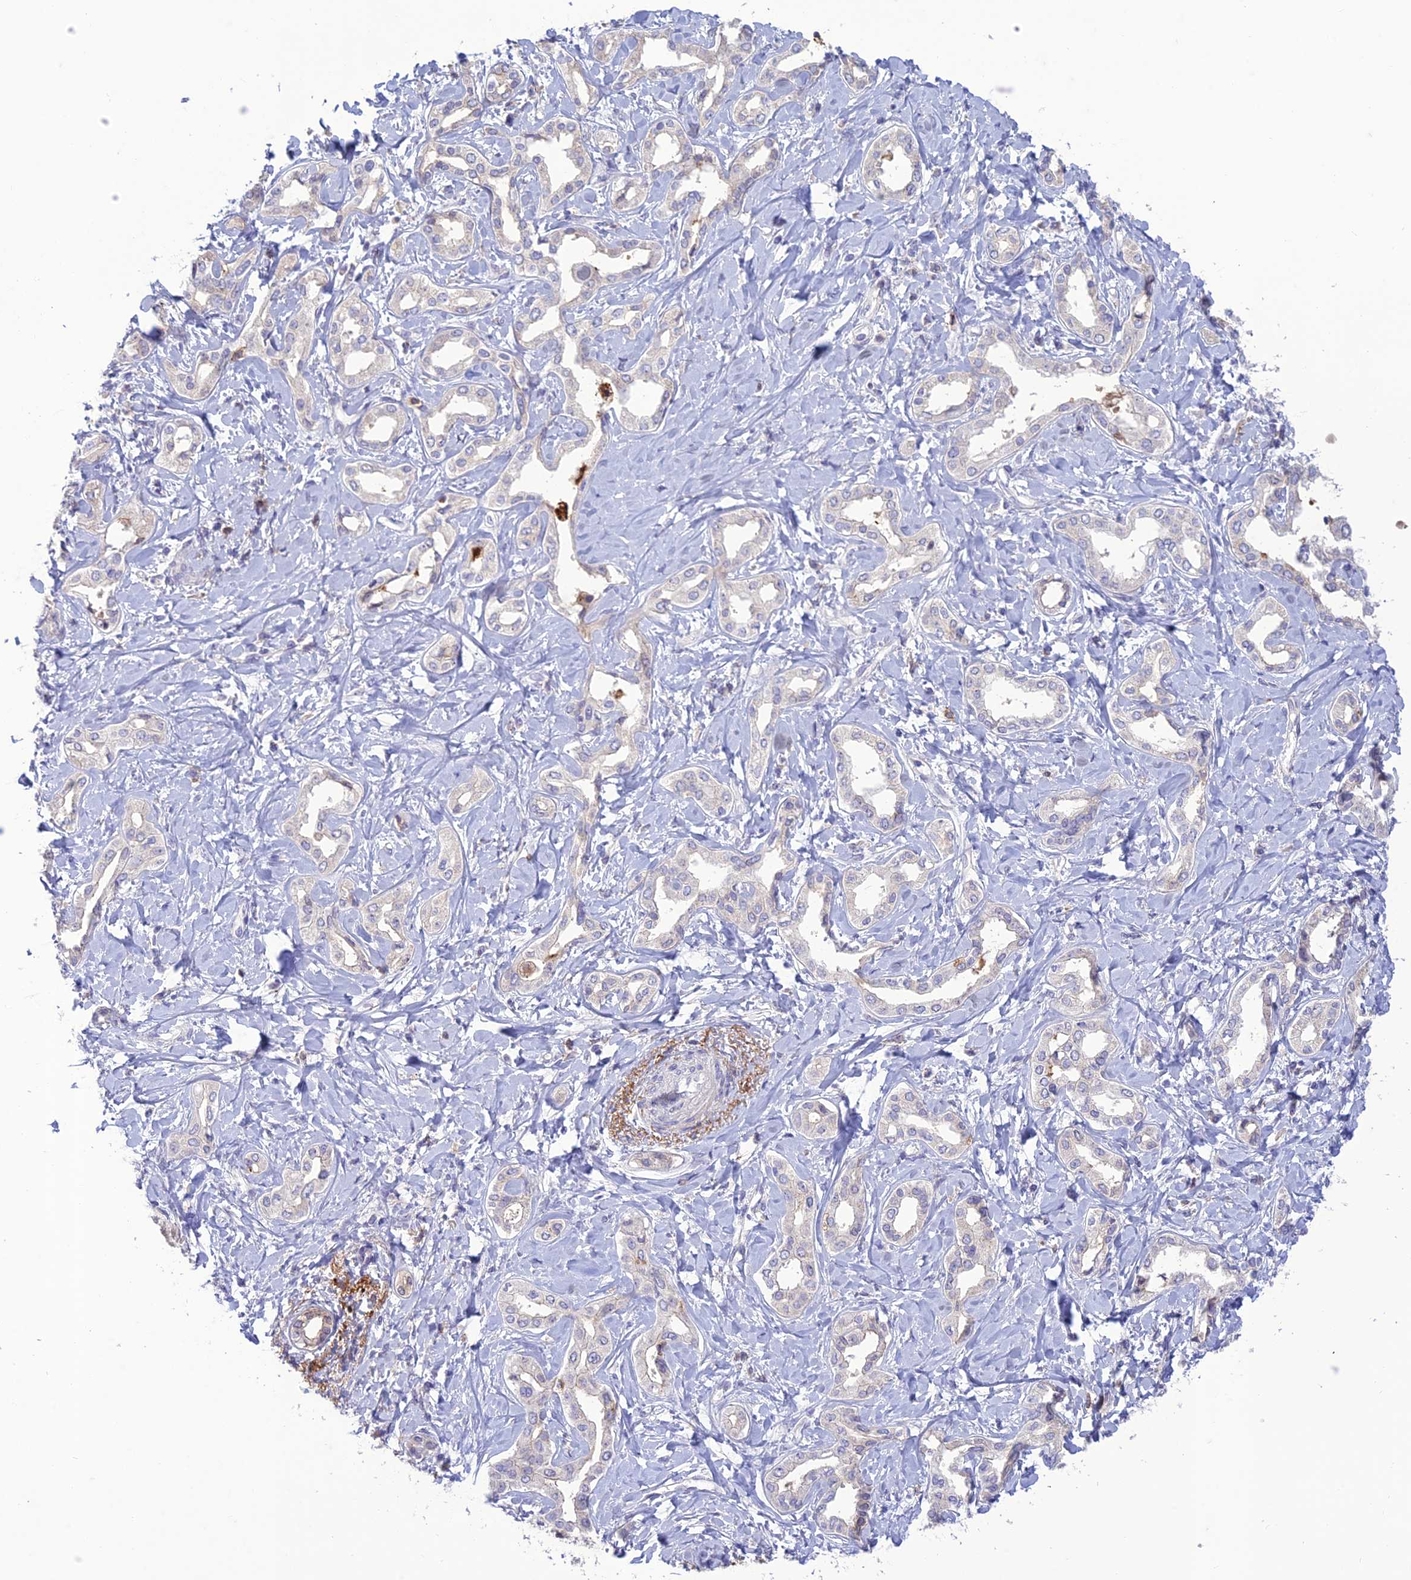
{"staining": {"intensity": "negative", "quantity": "none", "location": "none"}, "tissue": "liver cancer", "cell_type": "Tumor cells", "image_type": "cancer", "snomed": [{"axis": "morphology", "description": "Cholangiocarcinoma"}, {"axis": "topography", "description": "Liver"}], "caption": "This histopathology image is of liver cholangiocarcinoma stained with immunohistochemistry to label a protein in brown with the nuclei are counter-stained blue. There is no expression in tumor cells.", "gene": "ITGAE", "patient": {"sex": "female", "age": 77}}